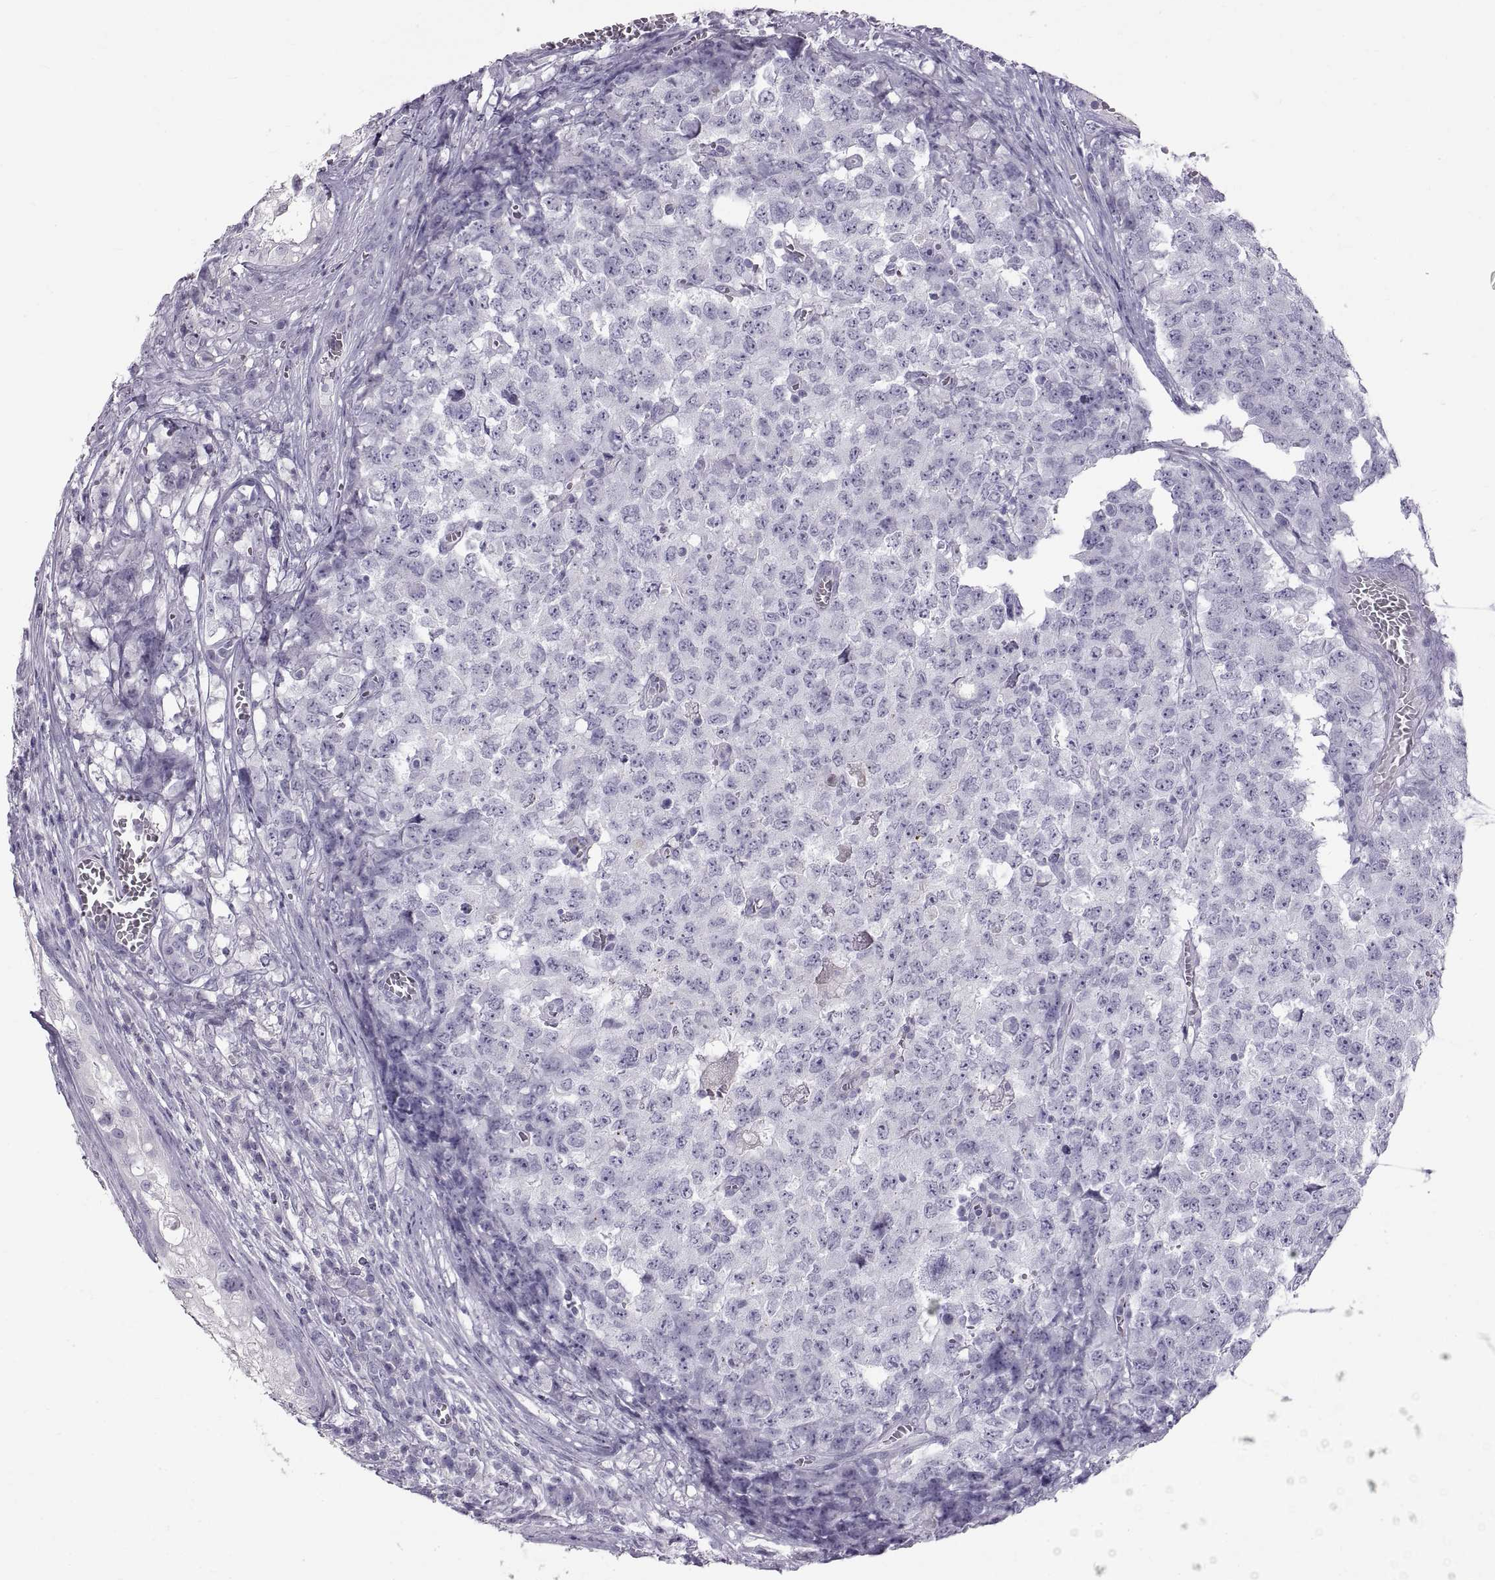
{"staining": {"intensity": "negative", "quantity": "none", "location": "none"}, "tissue": "testis cancer", "cell_type": "Tumor cells", "image_type": "cancer", "snomed": [{"axis": "morphology", "description": "Carcinoma, Embryonal, NOS"}, {"axis": "topography", "description": "Testis"}], "caption": "Immunohistochemistry micrograph of neoplastic tissue: human testis cancer (embryonal carcinoma) stained with DAB (3,3'-diaminobenzidine) demonstrates no significant protein staining in tumor cells. (Stains: DAB immunohistochemistry (IHC) with hematoxylin counter stain, Microscopy: brightfield microscopy at high magnification).", "gene": "WFDC8", "patient": {"sex": "male", "age": 23}}